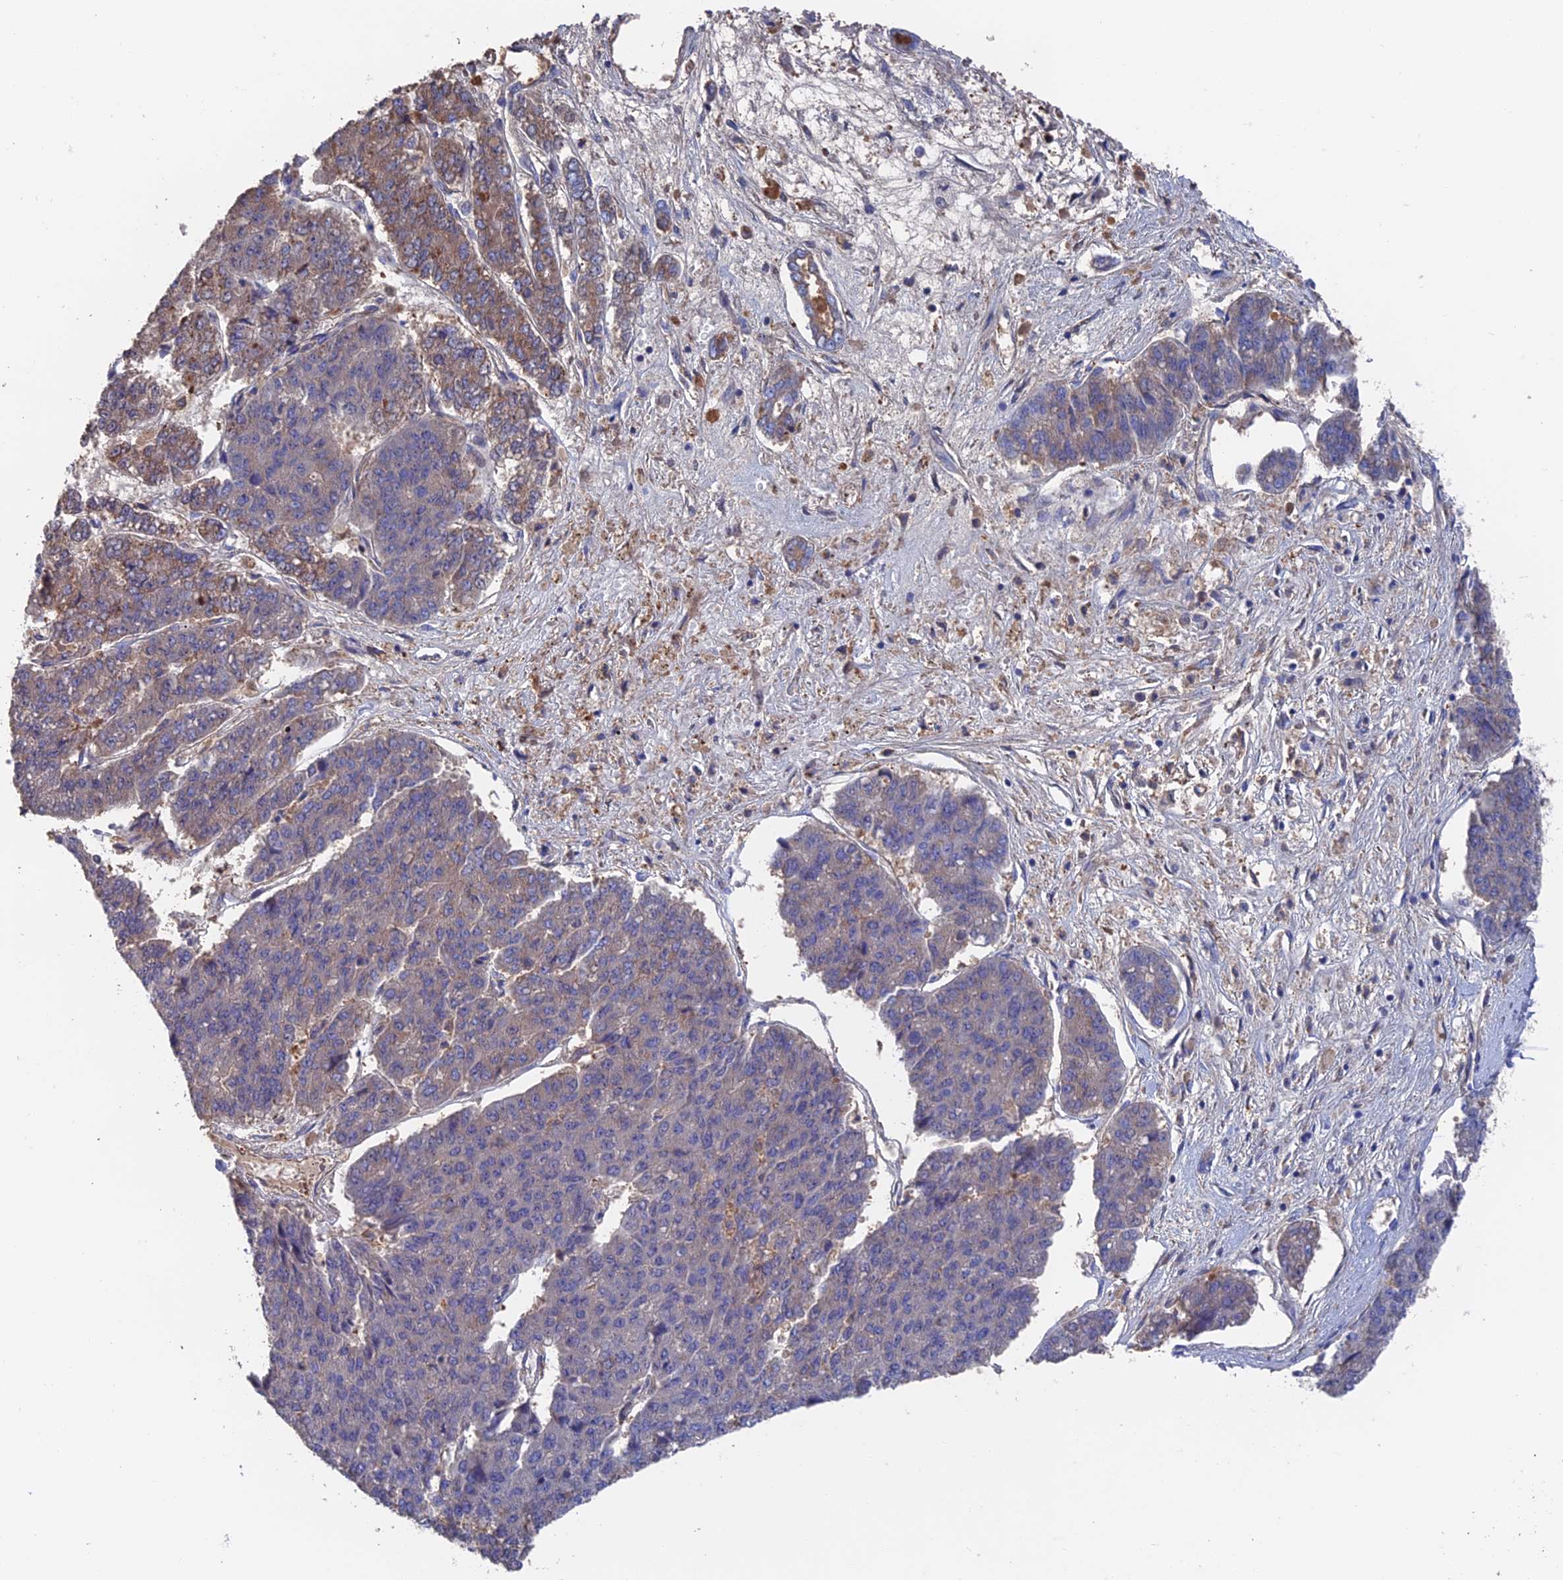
{"staining": {"intensity": "moderate", "quantity": "<25%", "location": "cytoplasmic/membranous"}, "tissue": "pancreatic cancer", "cell_type": "Tumor cells", "image_type": "cancer", "snomed": [{"axis": "morphology", "description": "Adenocarcinoma, NOS"}, {"axis": "topography", "description": "Pancreas"}], "caption": "There is low levels of moderate cytoplasmic/membranous staining in tumor cells of pancreatic cancer, as demonstrated by immunohistochemical staining (brown color).", "gene": "HPF1", "patient": {"sex": "male", "age": 50}}